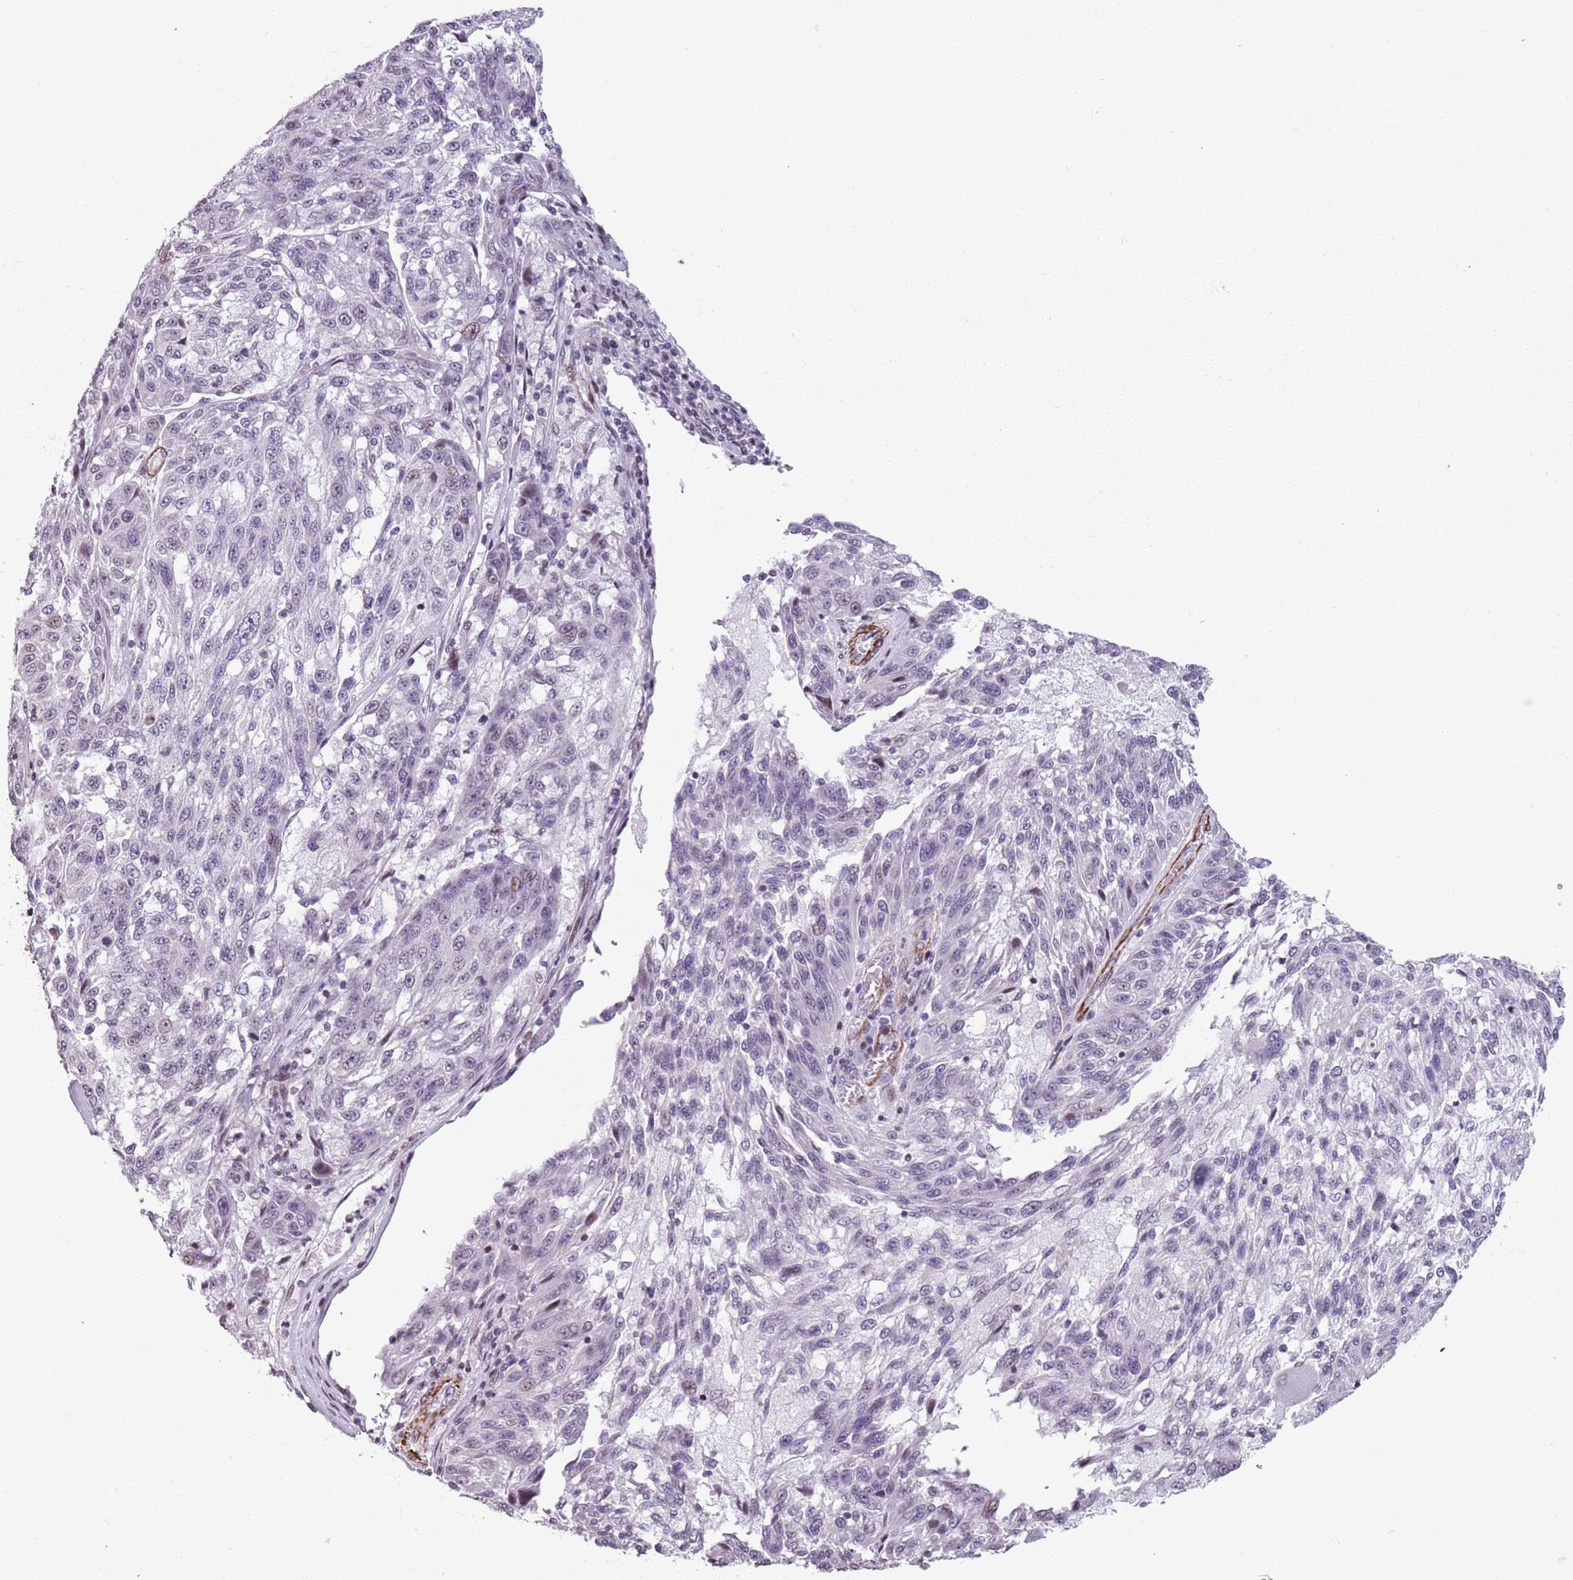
{"staining": {"intensity": "negative", "quantity": "none", "location": "none"}, "tissue": "melanoma", "cell_type": "Tumor cells", "image_type": "cancer", "snomed": [{"axis": "morphology", "description": "Malignant melanoma, NOS"}, {"axis": "topography", "description": "Skin"}], "caption": "The histopathology image shows no significant positivity in tumor cells of melanoma.", "gene": "TMC4", "patient": {"sex": "male", "age": 53}}